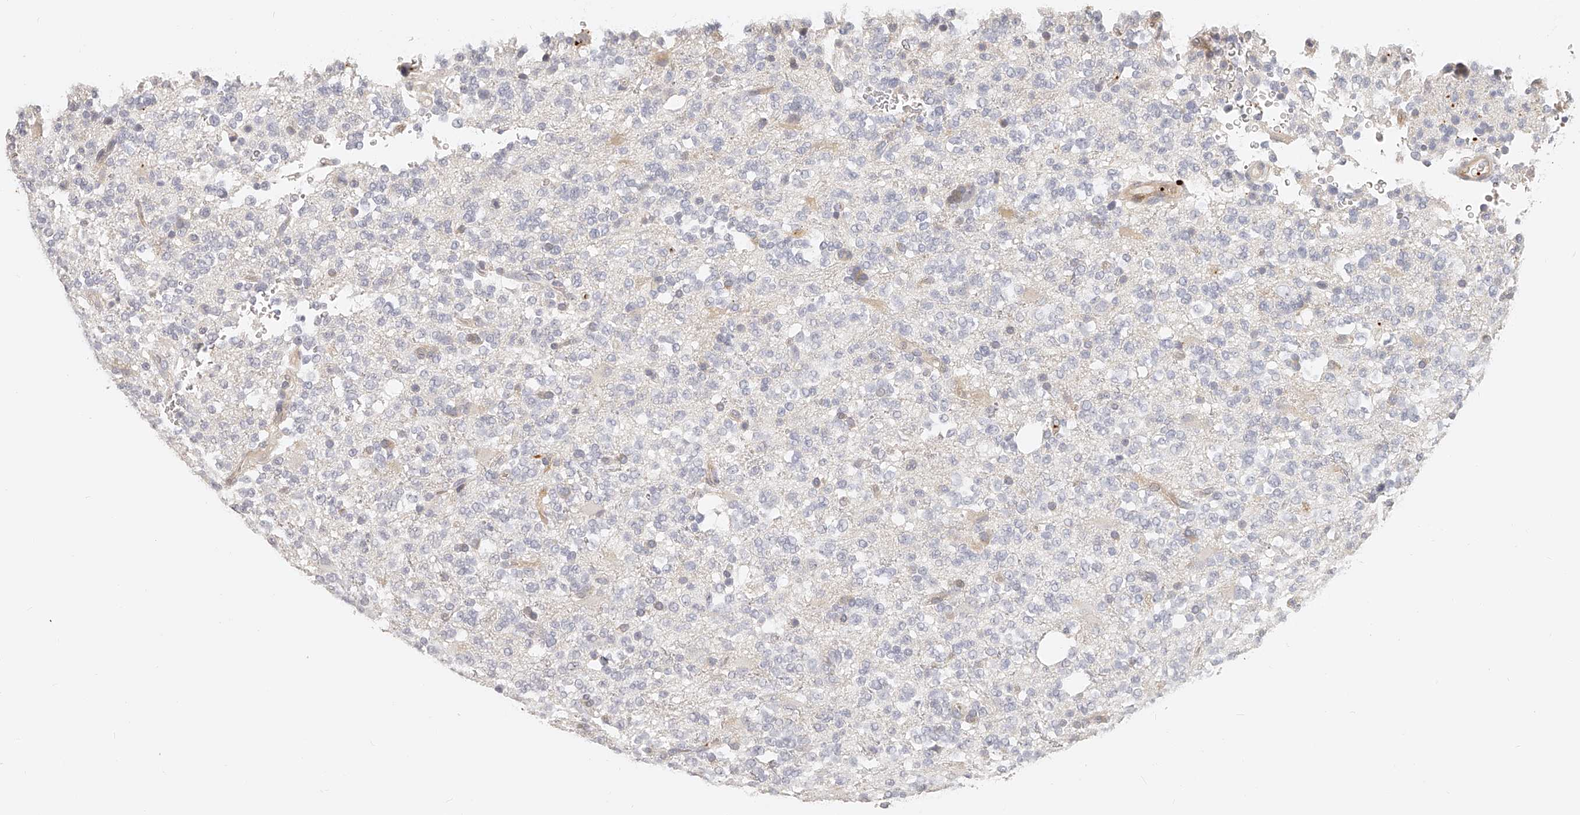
{"staining": {"intensity": "negative", "quantity": "none", "location": "none"}, "tissue": "glioma", "cell_type": "Tumor cells", "image_type": "cancer", "snomed": [{"axis": "morphology", "description": "Glioma, malignant, High grade"}, {"axis": "topography", "description": "Brain"}], "caption": "High magnification brightfield microscopy of malignant high-grade glioma stained with DAB (brown) and counterstained with hematoxylin (blue): tumor cells show no significant staining.", "gene": "ITGB3", "patient": {"sex": "female", "age": 62}}